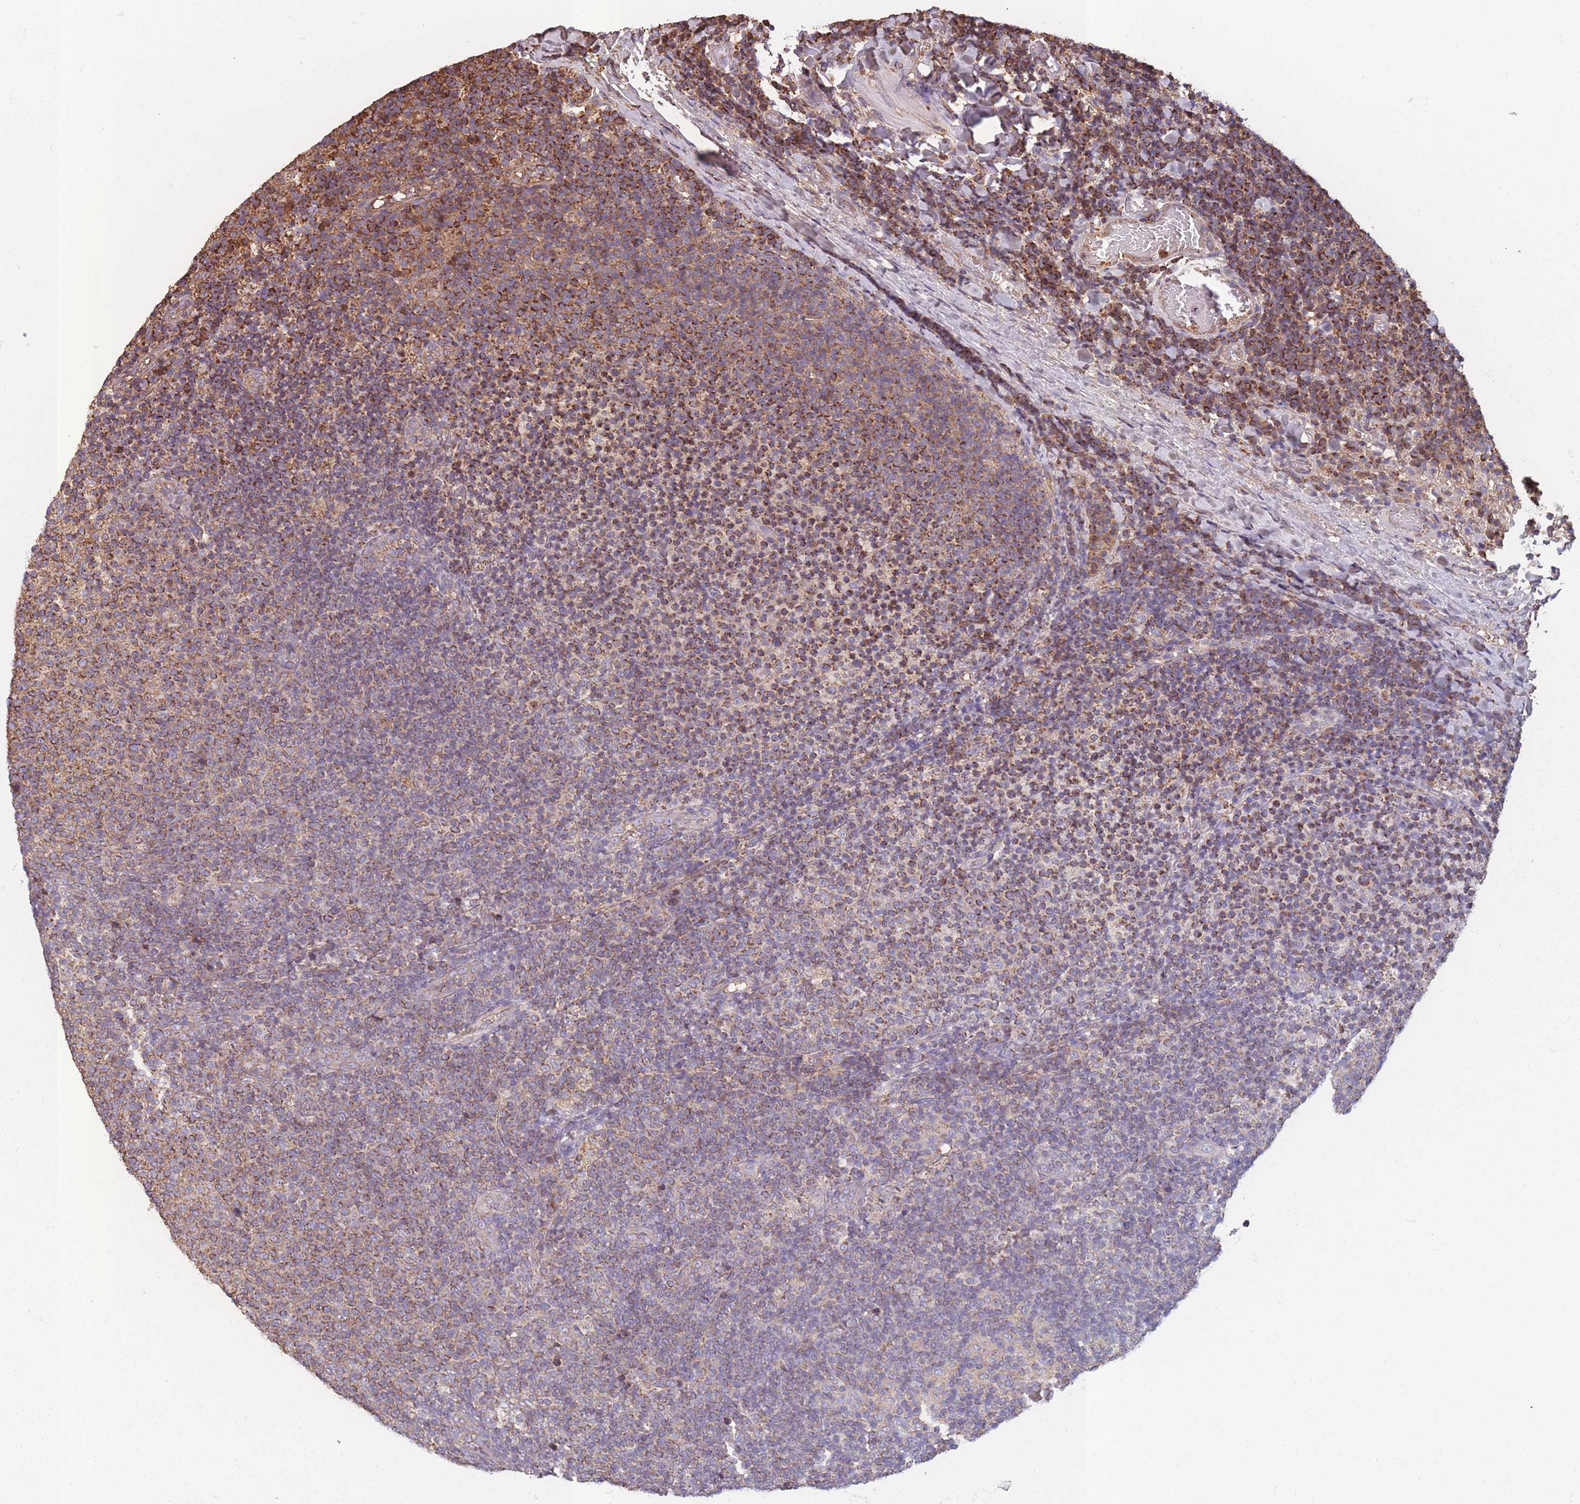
{"staining": {"intensity": "moderate", "quantity": ">75%", "location": "cytoplasmic/membranous"}, "tissue": "lymphoma", "cell_type": "Tumor cells", "image_type": "cancer", "snomed": [{"axis": "morphology", "description": "Malignant lymphoma, non-Hodgkin's type, Low grade"}, {"axis": "topography", "description": "Lymph node"}], "caption": "Lymphoma stained with DAB immunohistochemistry (IHC) demonstrates medium levels of moderate cytoplasmic/membranous staining in about >75% of tumor cells.", "gene": "KAT2A", "patient": {"sex": "male", "age": 66}}